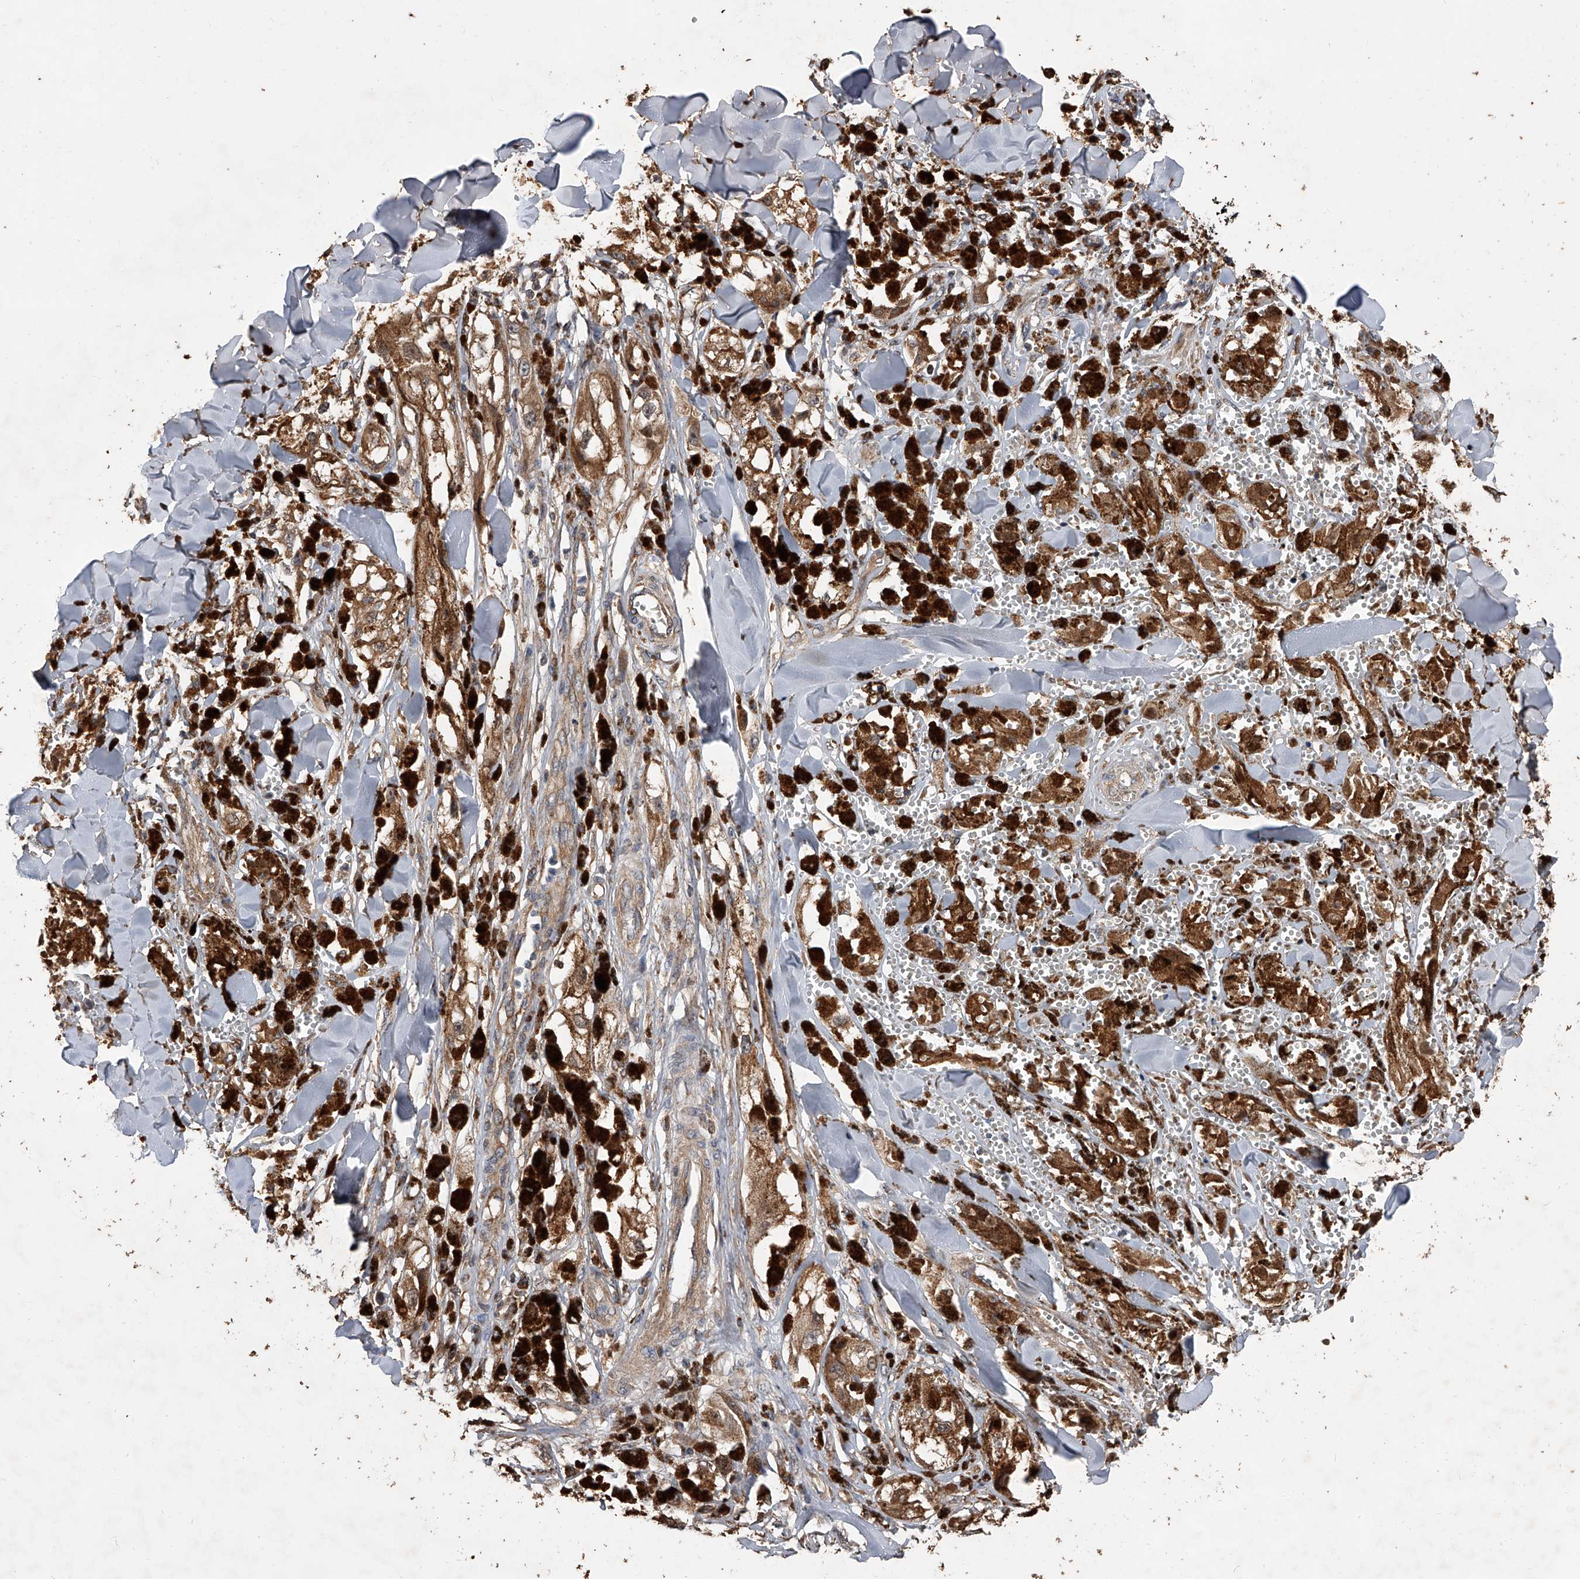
{"staining": {"intensity": "moderate", "quantity": ">75%", "location": "cytoplasmic/membranous"}, "tissue": "melanoma", "cell_type": "Tumor cells", "image_type": "cancer", "snomed": [{"axis": "morphology", "description": "Malignant melanoma, NOS"}, {"axis": "topography", "description": "Skin"}], "caption": "Malignant melanoma stained for a protein displays moderate cytoplasmic/membranous positivity in tumor cells. (DAB (3,3'-diaminobenzidine) IHC with brightfield microscopy, high magnification).", "gene": "LTV1", "patient": {"sex": "male", "age": 88}}